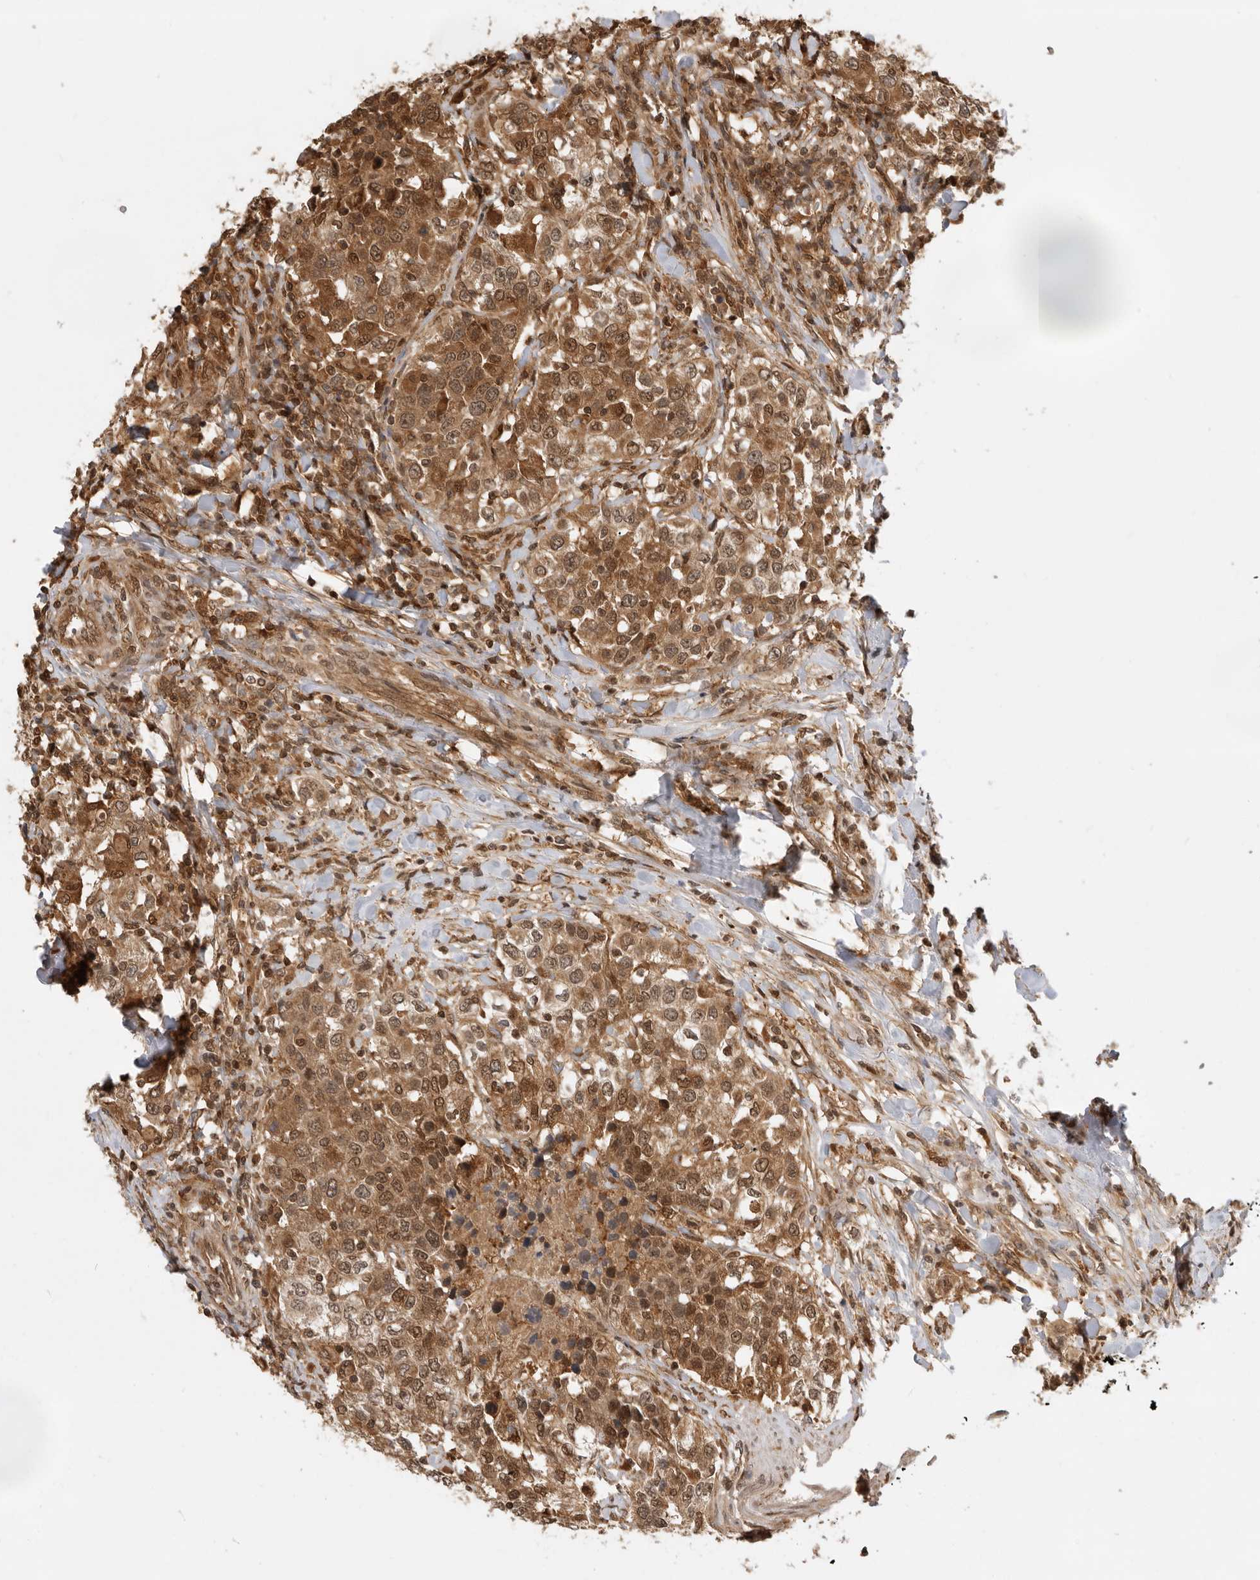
{"staining": {"intensity": "moderate", "quantity": ">75%", "location": "cytoplasmic/membranous,nuclear"}, "tissue": "urothelial cancer", "cell_type": "Tumor cells", "image_type": "cancer", "snomed": [{"axis": "morphology", "description": "Urothelial carcinoma, High grade"}, {"axis": "topography", "description": "Urinary bladder"}], "caption": "Urothelial carcinoma (high-grade) tissue demonstrates moderate cytoplasmic/membranous and nuclear staining in approximately >75% of tumor cells", "gene": "ADPRS", "patient": {"sex": "female", "age": 80}}